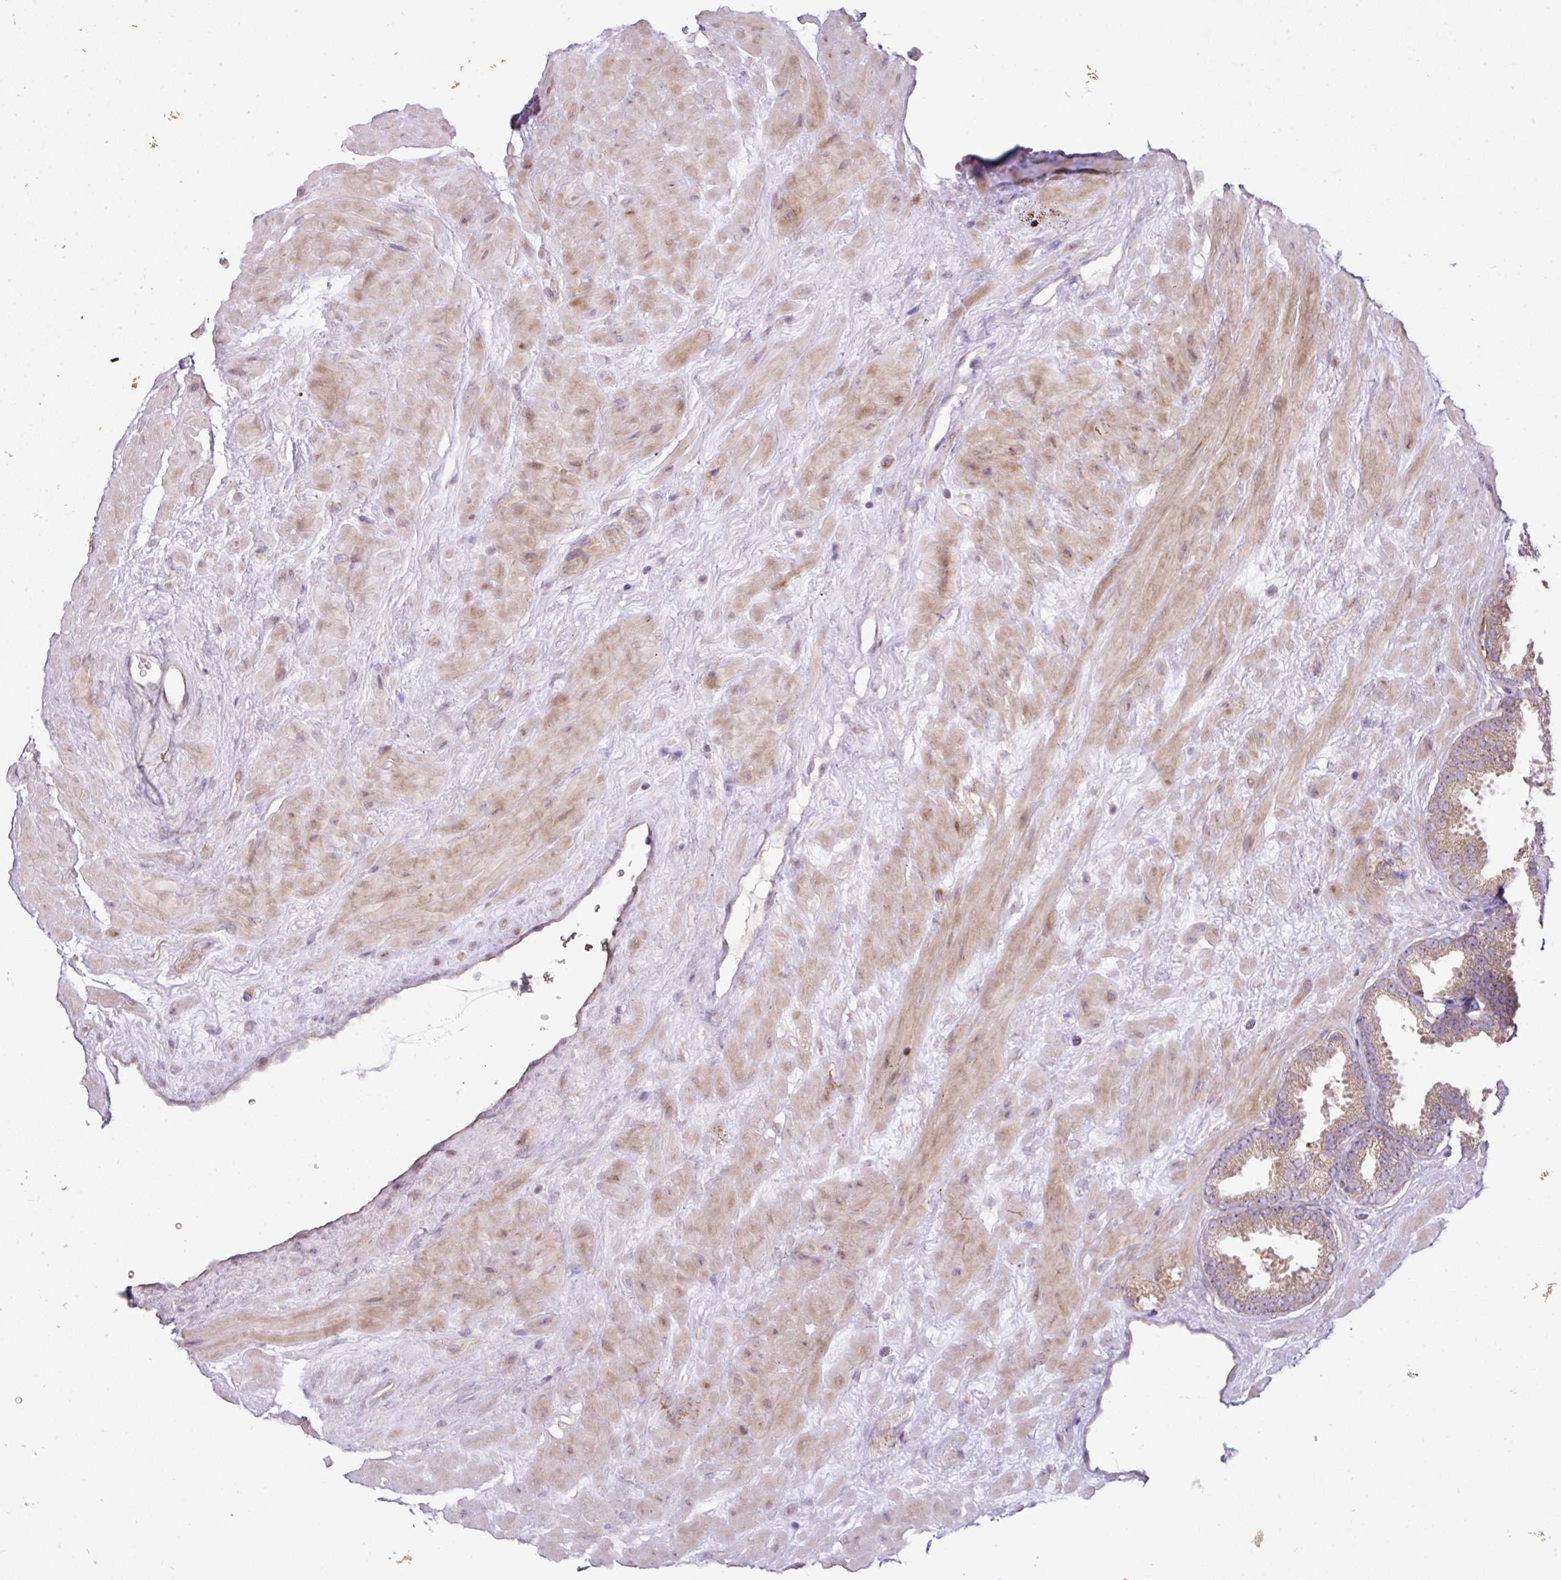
{"staining": {"intensity": "weak", "quantity": ">75%", "location": "cytoplasmic/membranous"}, "tissue": "prostate cancer", "cell_type": "Tumor cells", "image_type": "cancer", "snomed": [{"axis": "morphology", "description": "Adenocarcinoma, Low grade"}, {"axis": "topography", "description": "Prostate"}], "caption": "This is an image of immunohistochemistry staining of low-grade adenocarcinoma (prostate), which shows weak staining in the cytoplasmic/membranous of tumor cells.", "gene": "COX18", "patient": {"sex": "male", "age": 62}}